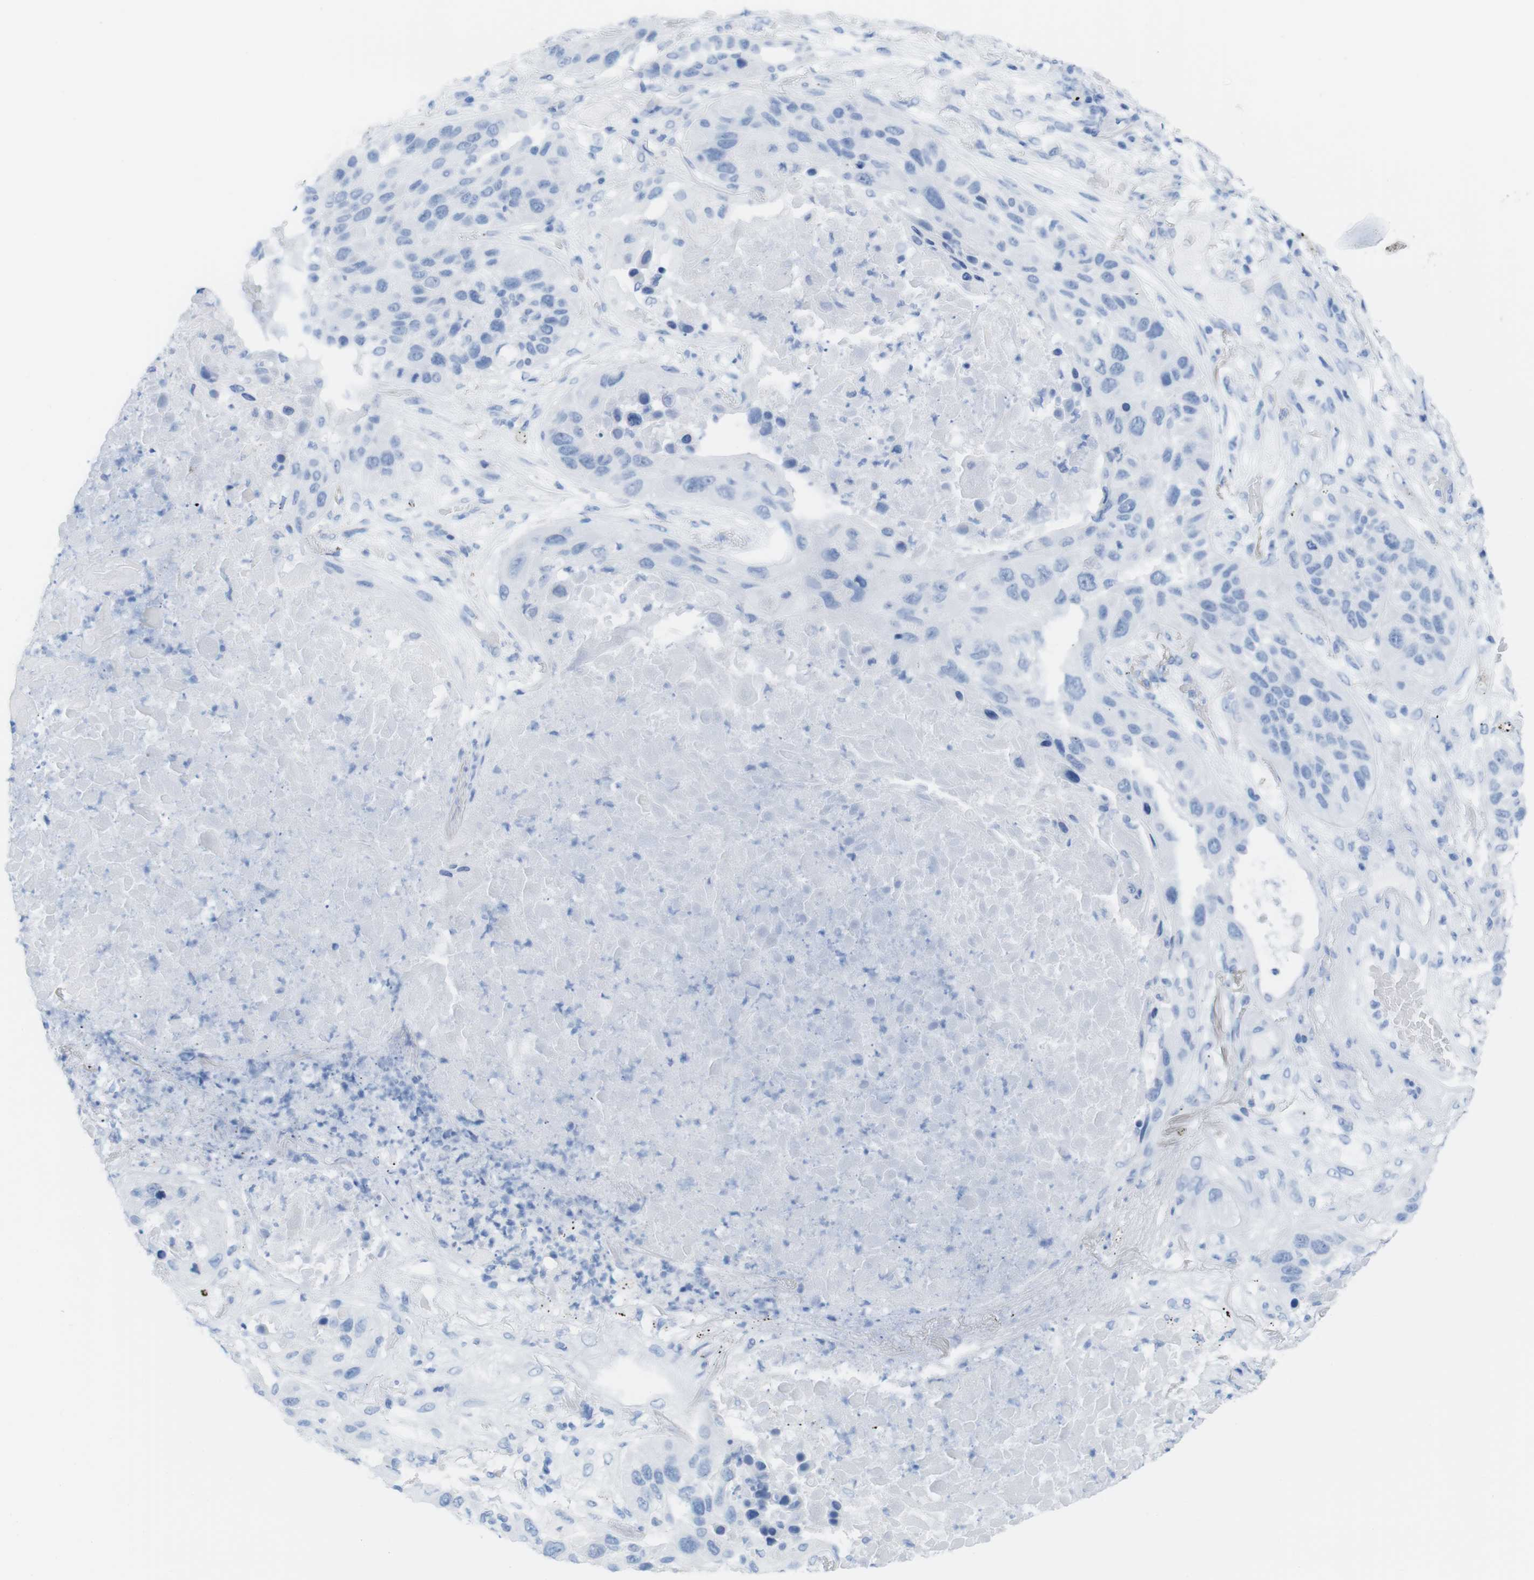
{"staining": {"intensity": "negative", "quantity": "none", "location": "none"}, "tissue": "lung cancer", "cell_type": "Tumor cells", "image_type": "cancer", "snomed": [{"axis": "morphology", "description": "Squamous cell carcinoma, NOS"}, {"axis": "topography", "description": "Lung"}], "caption": "Immunohistochemistry photomicrograph of squamous cell carcinoma (lung) stained for a protein (brown), which demonstrates no expression in tumor cells.", "gene": "MYH7", "patient": {"sex": "male", "age": 57}}